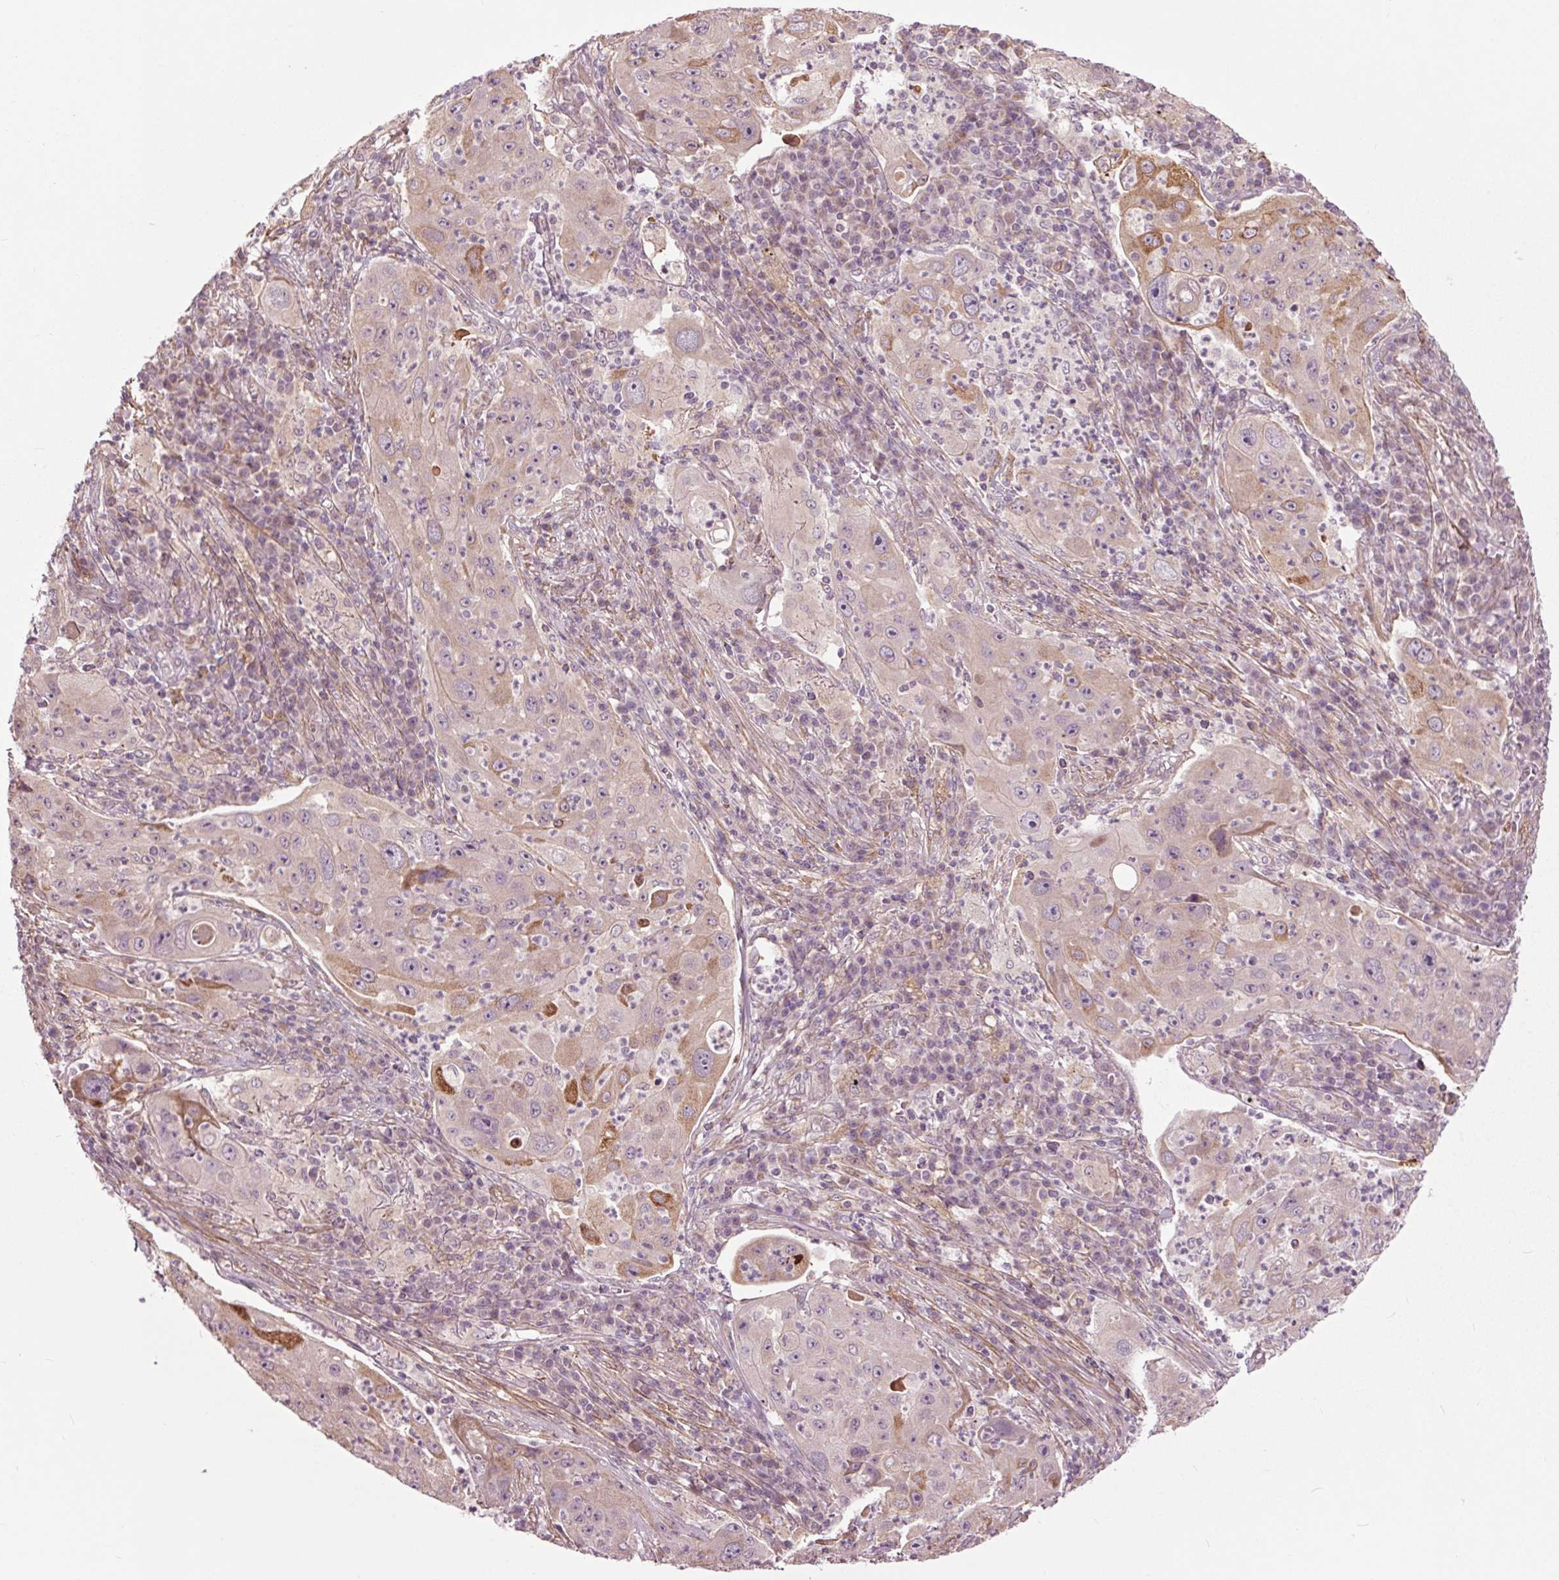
{"staining": {"intensity": "moderate", "quantity": "<25%", "location": "cytoplasmic/membranous"}, "tissue": "lung cancer", "cell_type": "Tumor cells", "image_type": "cancer", "snomed": [{"axis": "morphology", "description": "Squamous cell carcinoma, NOS"}, {"axis": "topography", "description": "Lung"}], "caption": "Protein analysis of squamous cell carcinoma (lung) tissue shows moderate cytoplasmic/membranous expression in about <25% of tumor cells.", "gene": "HAUS5", "patient": {"sex": "female", "age": 59}}